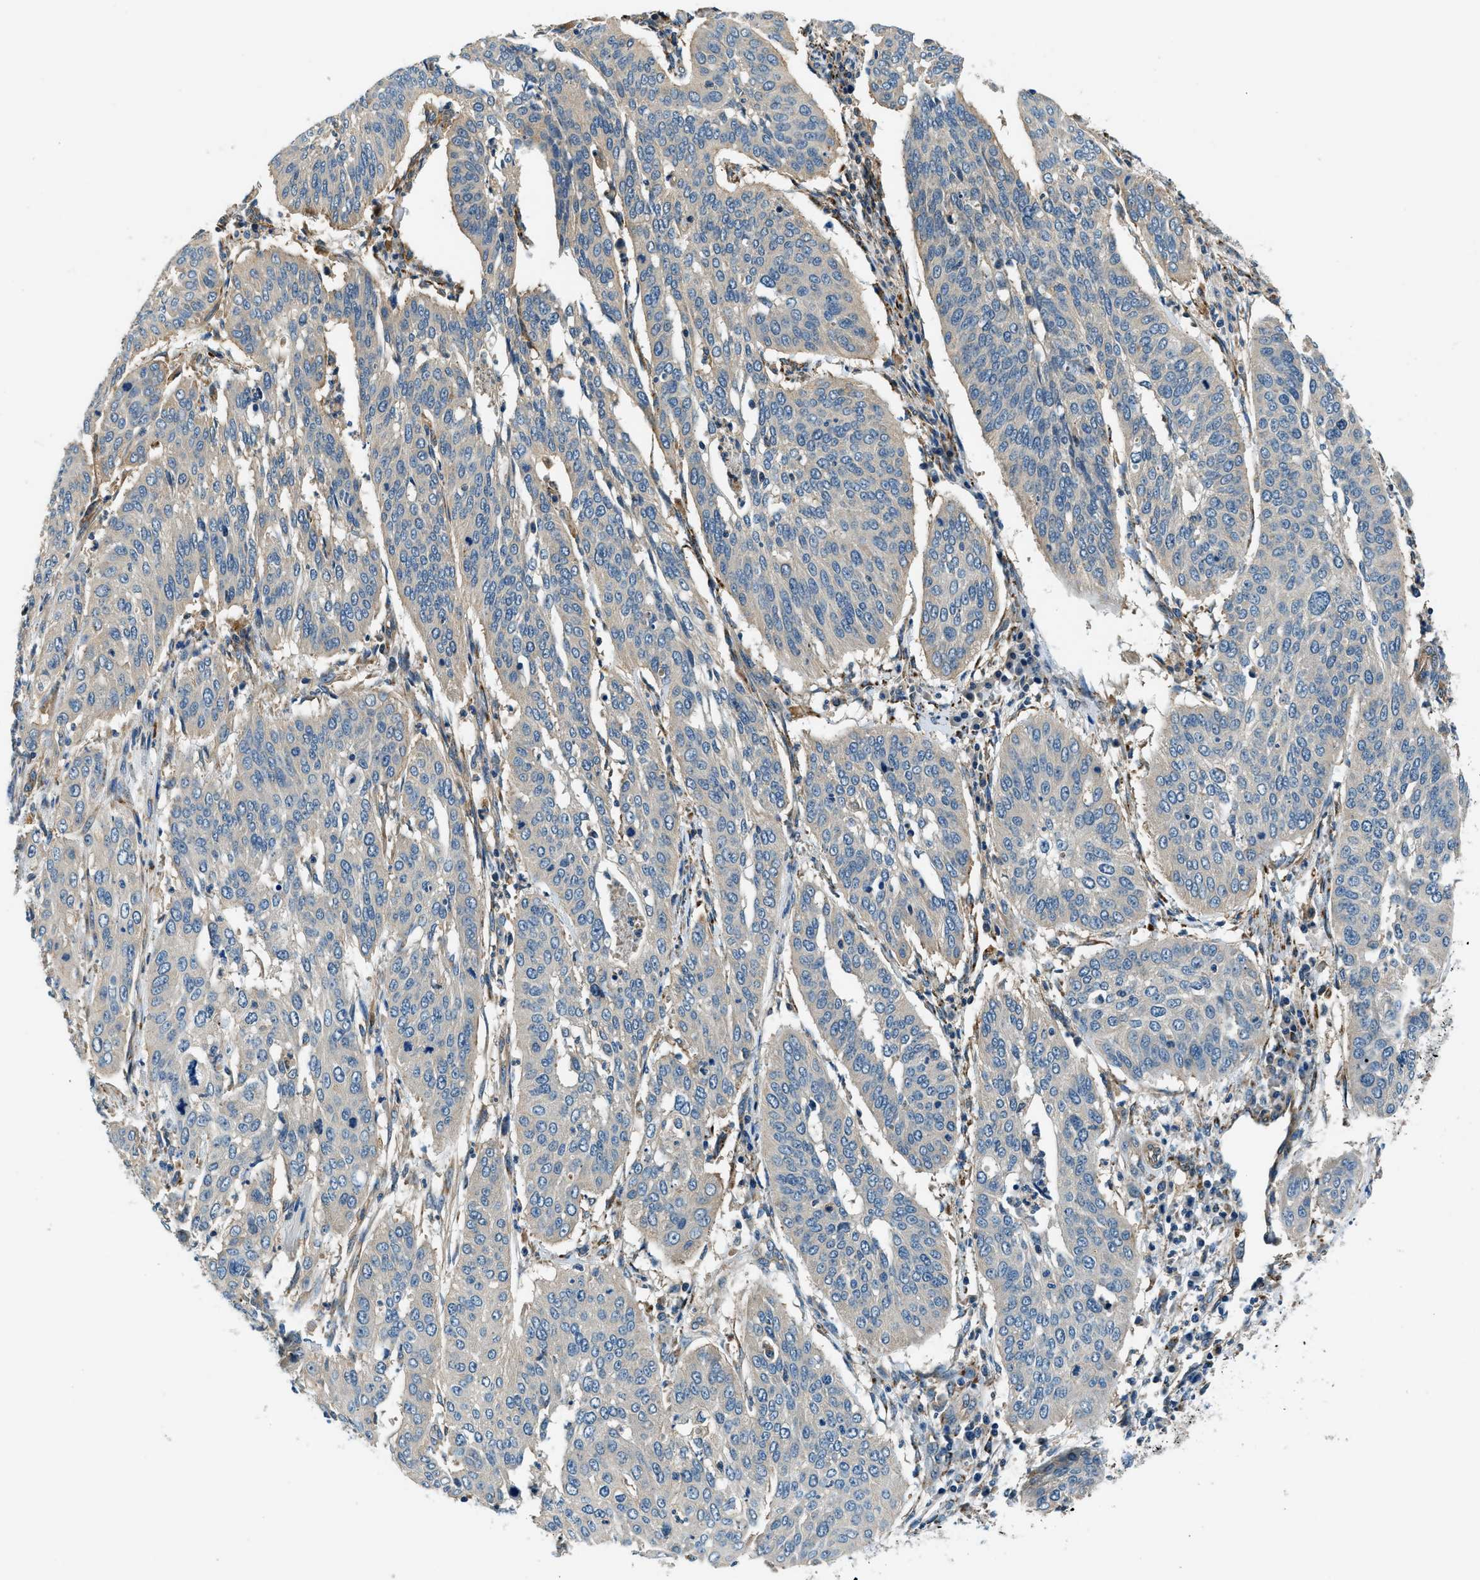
{"staining": {"intensity": "negative", "quantity": "none", "location": "none"}, "tissue": "cervical cancer", "cell_type": "Tumor cells", "image_type": "cancer", "snomed": [{"axis": "morphology", "description": "Normal tissue, NOS"}, {"axis": "morphology", "description": "Squamous cell carcinoma, NOS"}, {"axis": "topography", "description": "Cervix"}], "caption": "A high-resolution micrograph shows immunohistochemistry staining of cervical squamous cell carcinoma, which displays no significant staining in tumor cells. (DAB (3,3'-diaminobenzidine) IHC with hematoxylin counter stain).", "gene": "SLC19A2", "patient": {"sex": "female", "age": 39}}